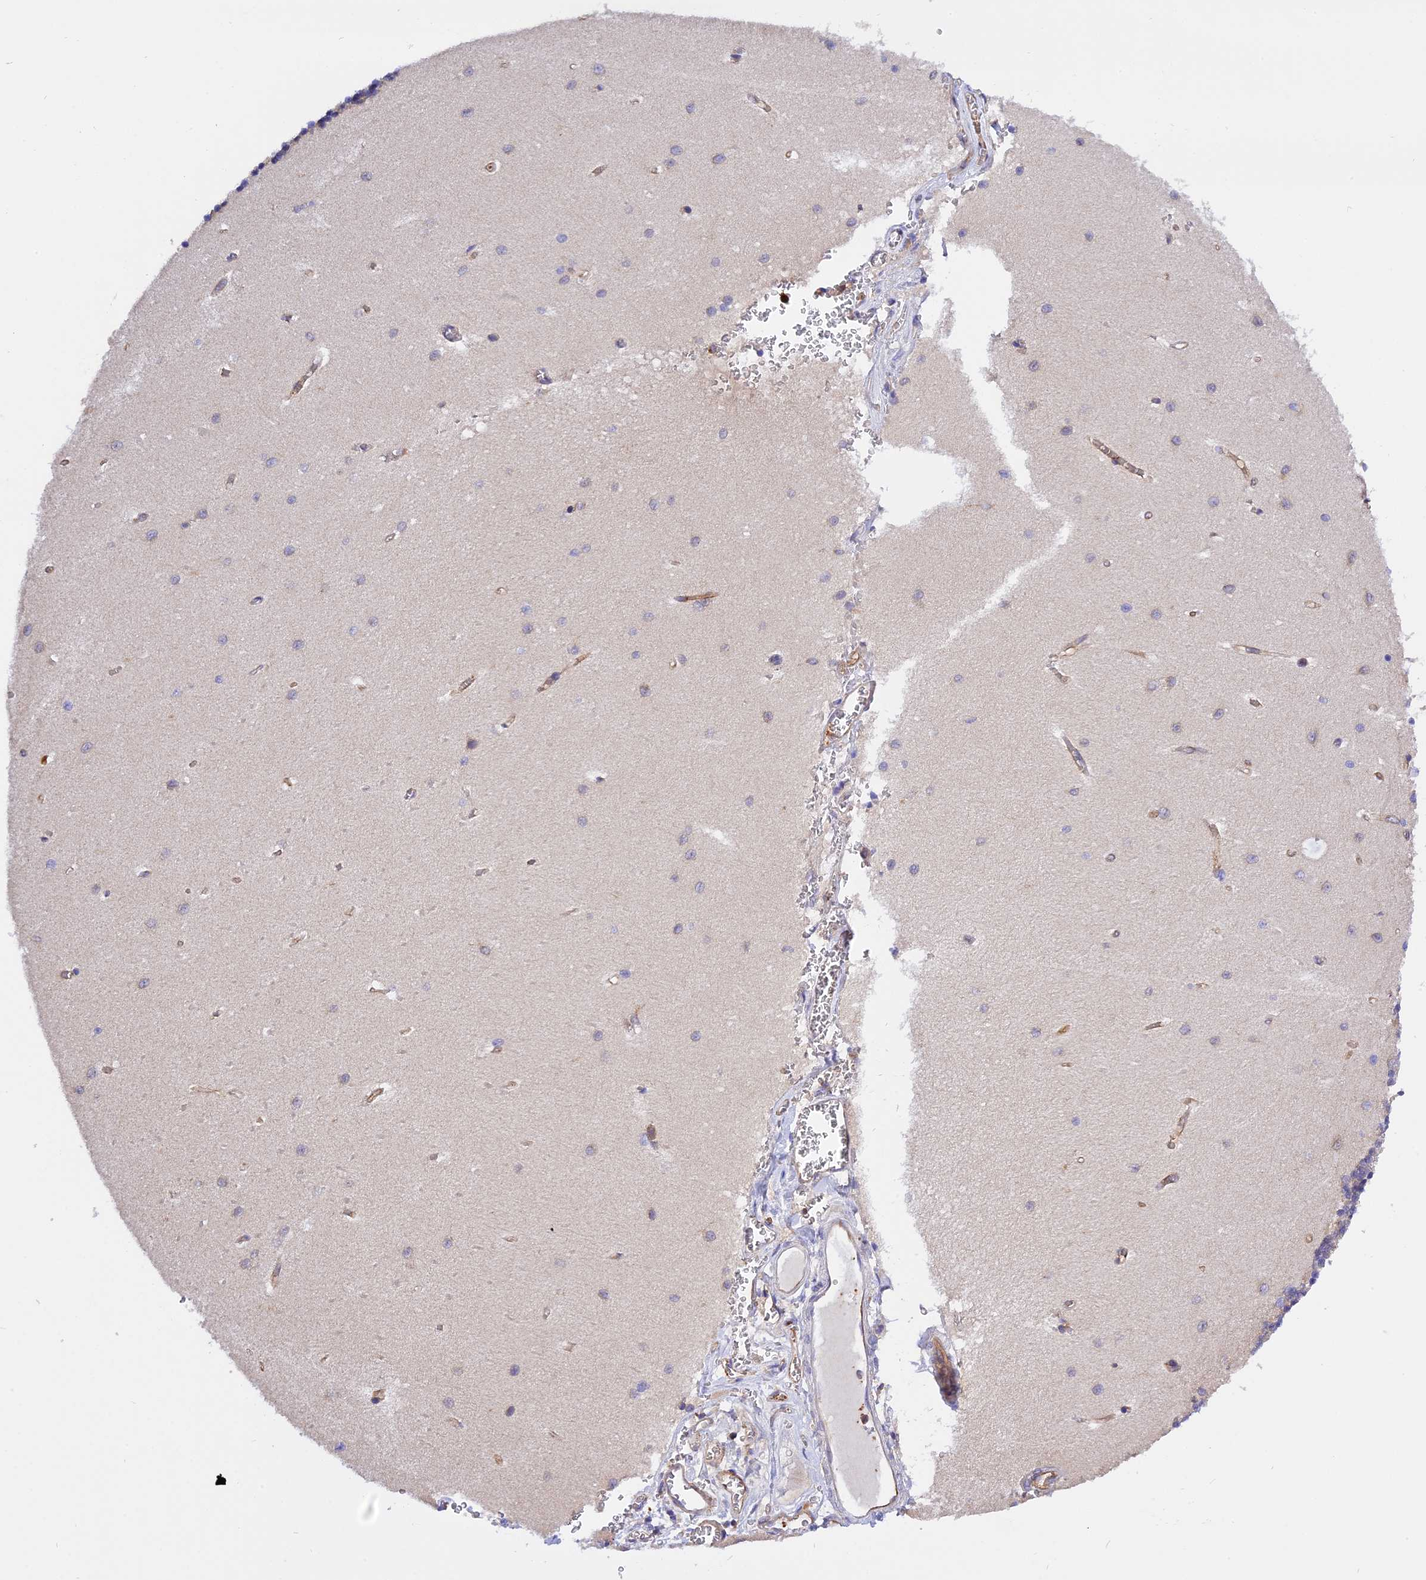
{"staining": {"intensity": "negative", "quantity": "none", "location": "none"}, "tissue": "cerebellum", "cell_type": "Cells in granular layer", "image_type": "normal", "snomed": [{"axis": "morphology", "description": "Normal tissue, NOS"}, {"axis": "topography", "description": "Cerebellum"}], "caption": "A histopathology image of human cerebellum is negative for staining in cells in granular layer. (DAB IHC, high magnification).", "gene": "C5orf22", "patient": {"sex": "male", "age": 37}}